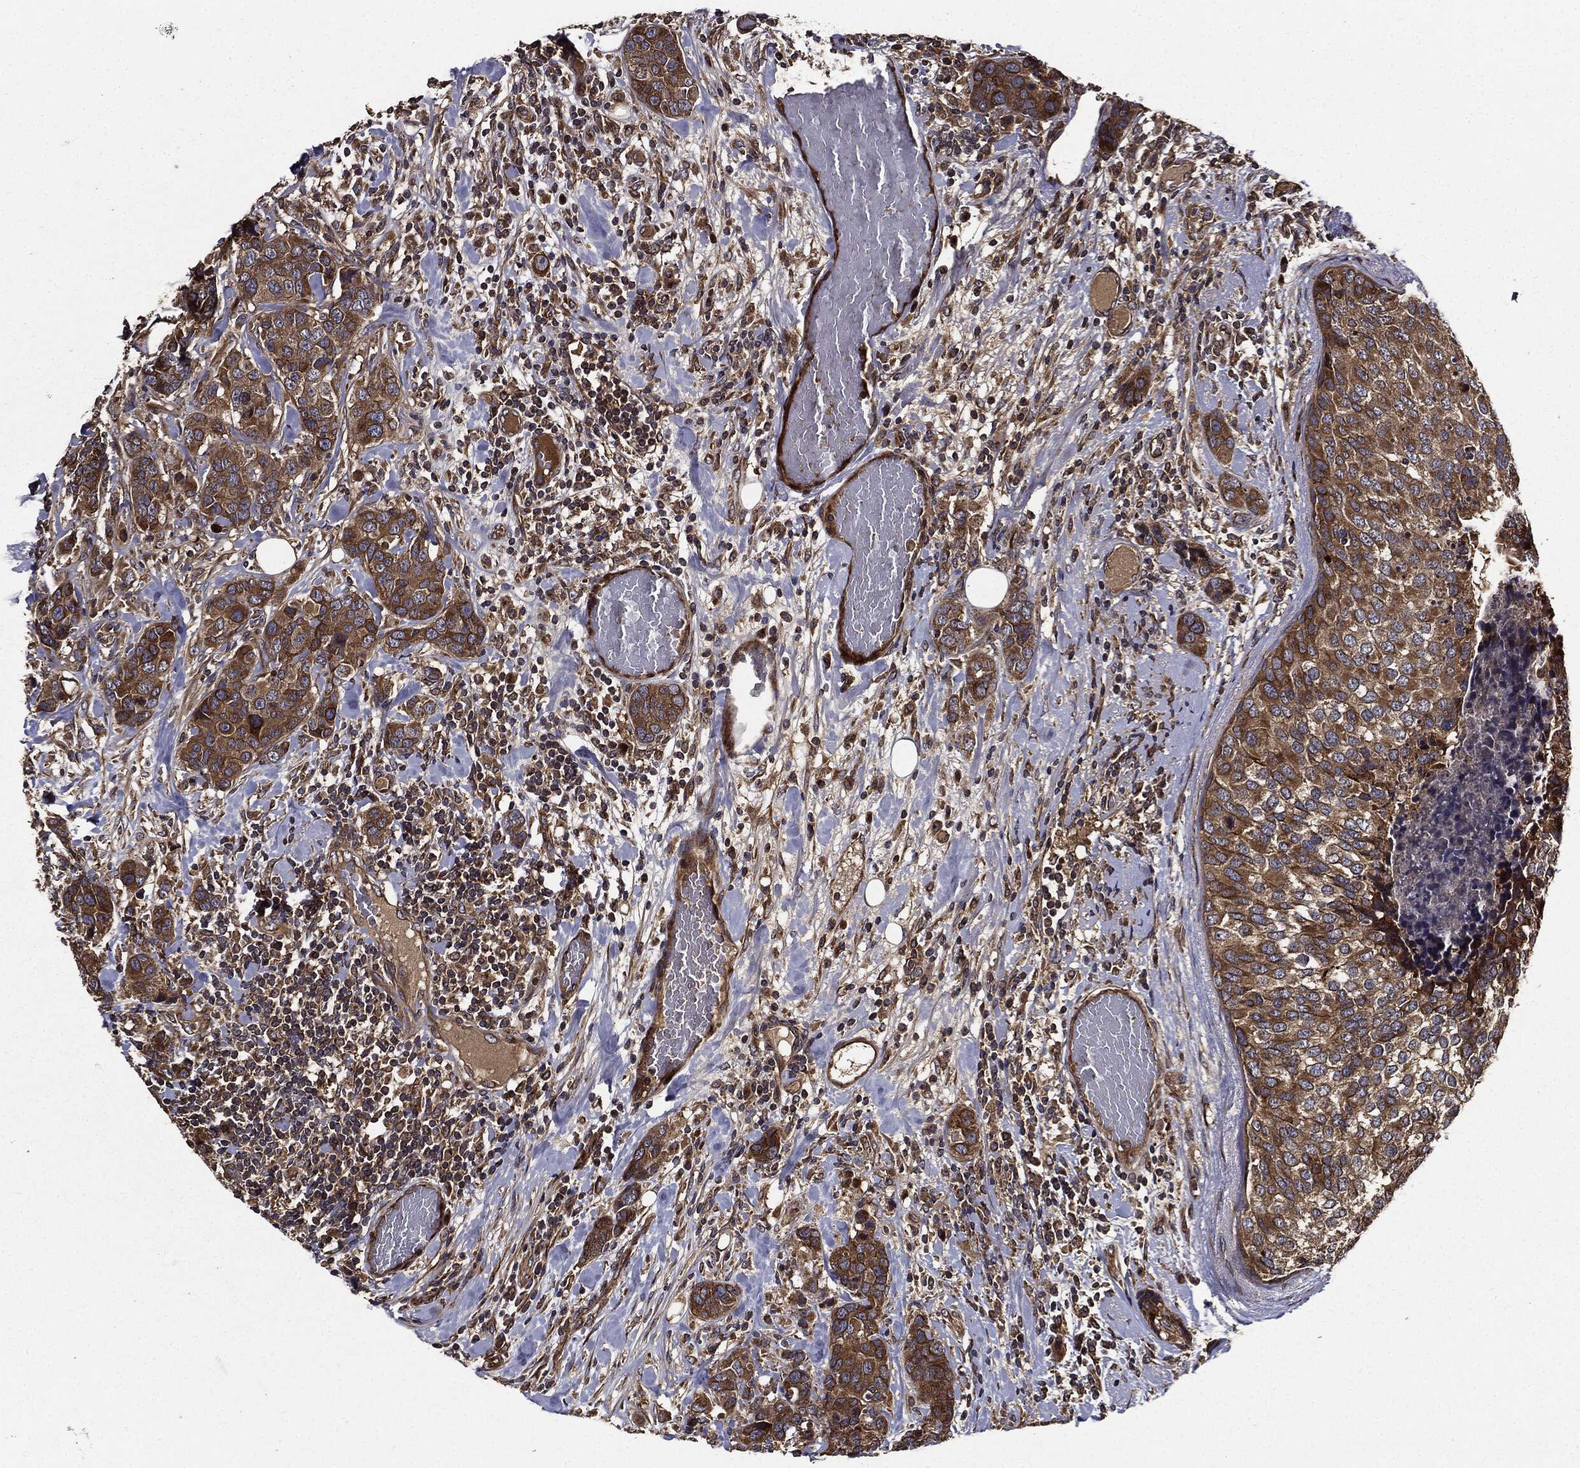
{"staining": {"intensity": "moderate", "quantity": ">75%", "location": "cytoplasmic/membranous"}, "tissue": "breast cancer", "cell_type": "Tumor cells", "image_type": "cancer", "snomed": [{"axis": "morphology", "description": "Lobular carcinoma"}, {"axis": "topography", "description": "Breast"}], "caption": "A photomicrograph of human breast lobular carcinoma stained for a protein exhibits moderate cytoplasmic/membranous brown staining in tumor cells. The protein is stained brown, and the nuclei are stained in blue (DAB IHC with brightfield microscopy, high magnification).", "gene": "HTT", "patient": {"sex": "female", "age": 59}}